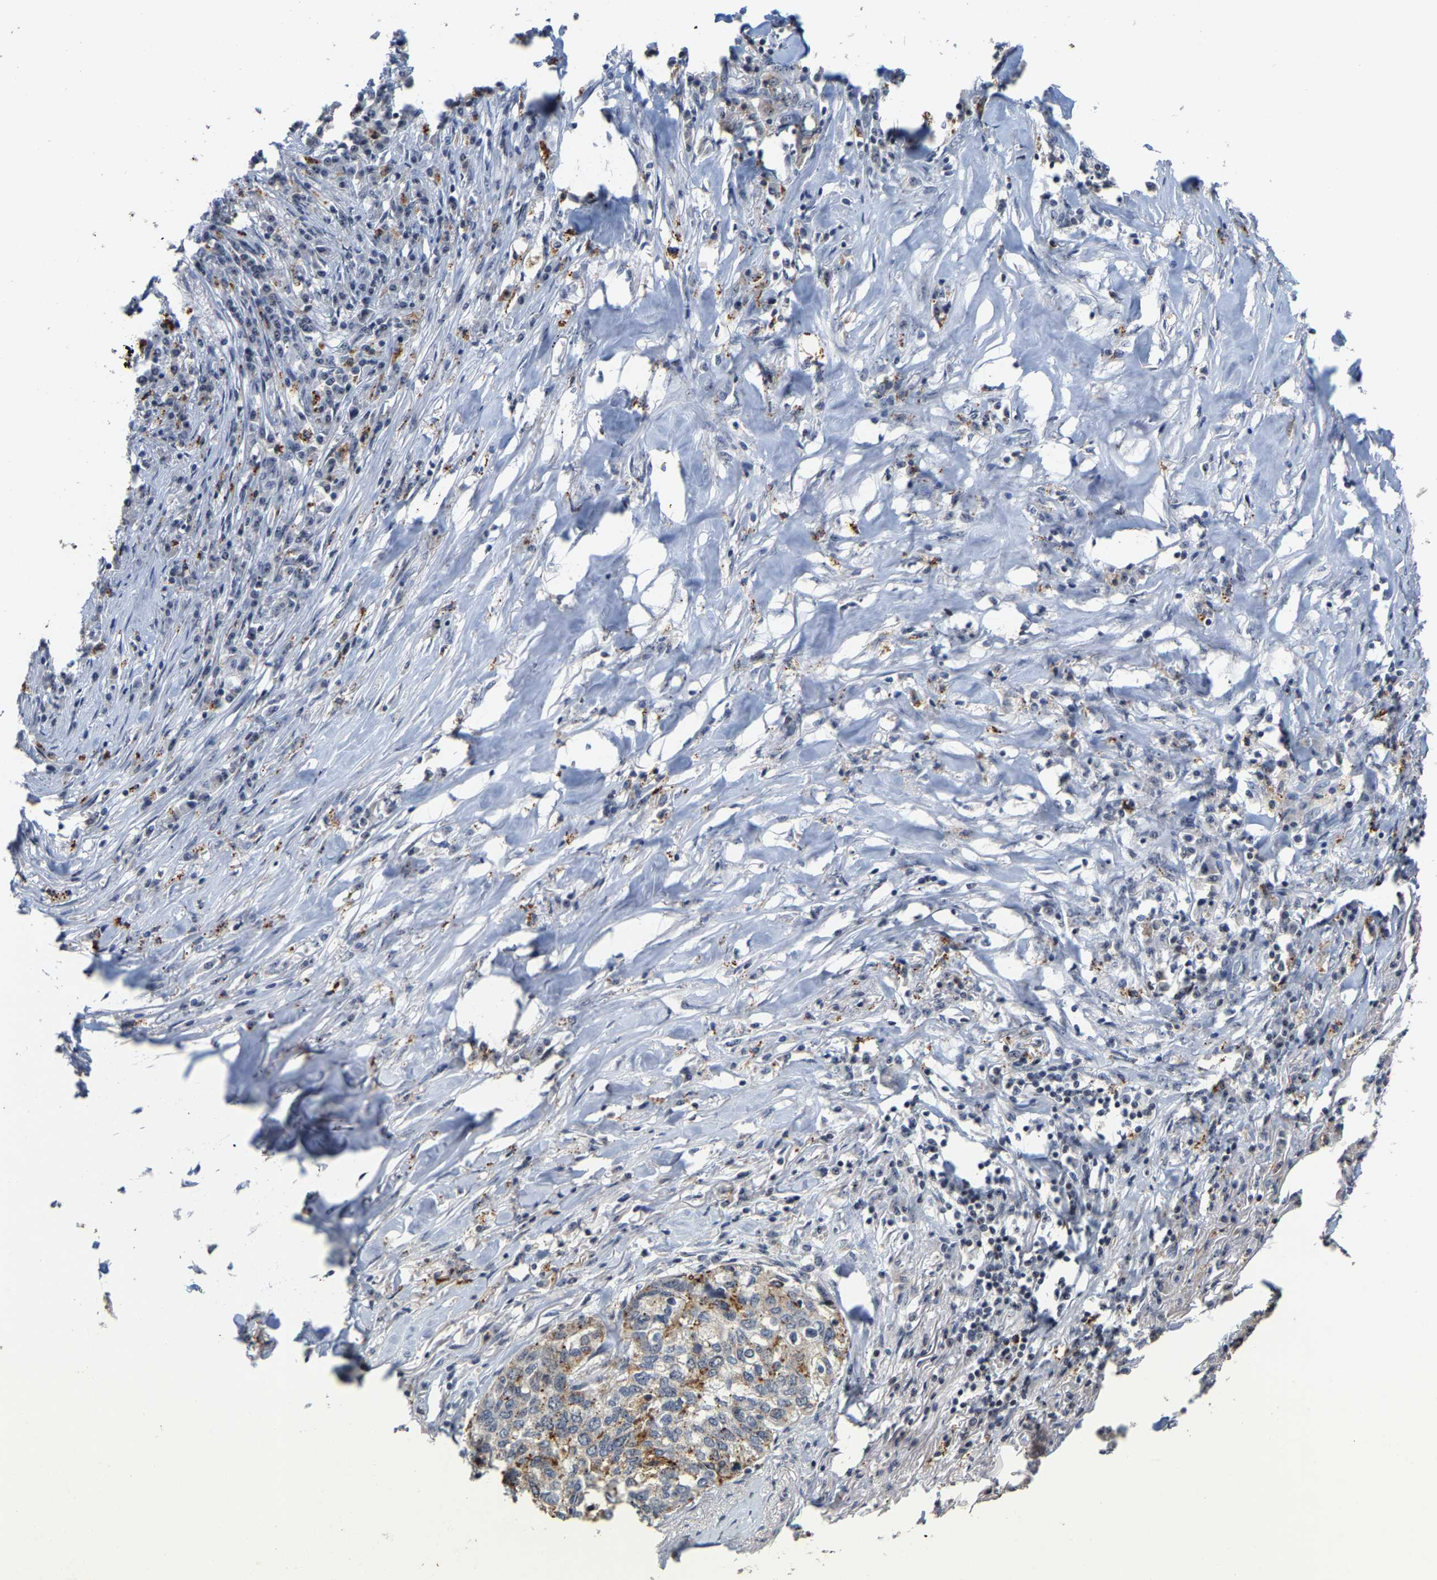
{"staining": {"intensity": "moderate", "quantity": "<25%", "location": "cytoplasmic/membranous"}, "tissue": "lung cancer", "cell_type": "Tumor cells", "image_type": "cancer", "snomed": [{"axis": "morphology", "description": "Squamous cell carcinoma, NOS"}, {"axis": "topography", "description": "Lung"}], "caption": "An image showing moderate cytoplasmic/membranous staining in approximately <25% of tumor cells in lung squamous cell carcinoma, as visualized by brown immunohistochemical staining.", "gene": "NOP58", "patient": {"sex": "female", "age": 63}}